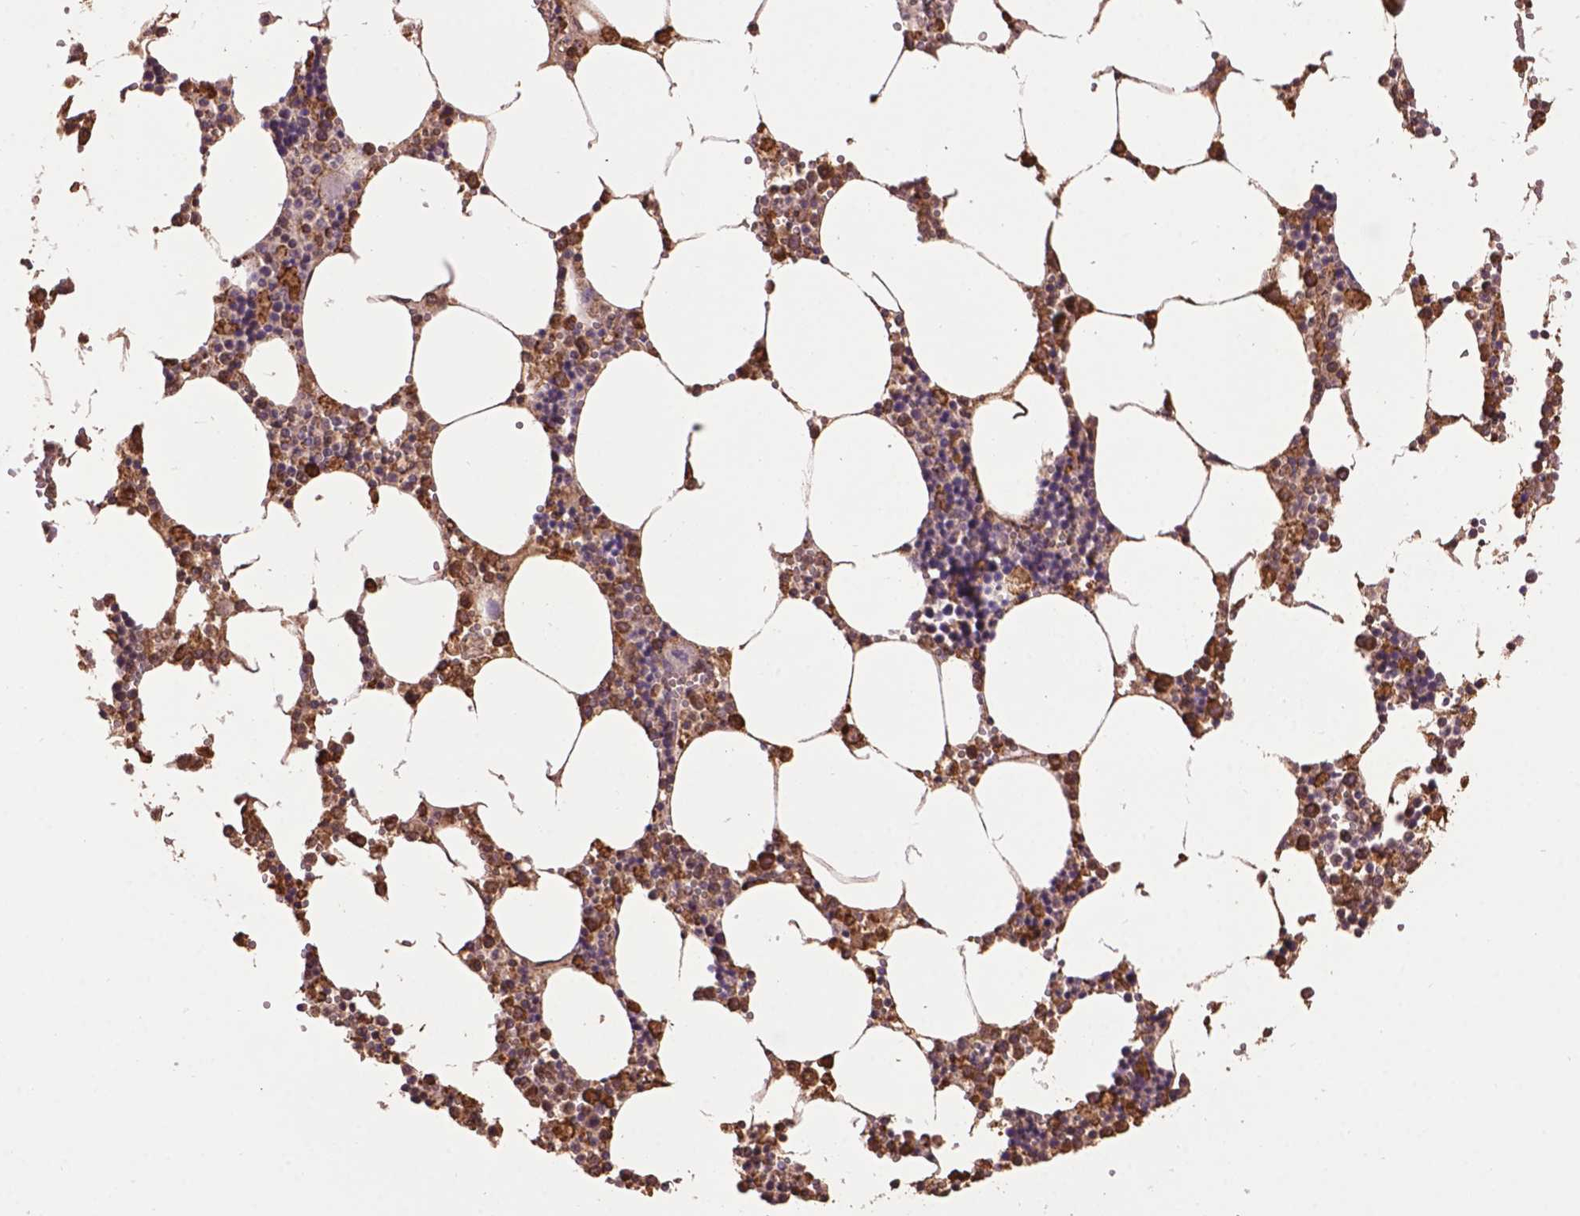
{"staining": {"intensity": "moderate", "quantity": ">75%", "location": "cytoplasmic/membranous"}, "tissue": "bone marrow", "cell_type": "Hematopoietic cells", "image_type": "normal", "snomed": [{"axis": "morphology", "description": "Normal tissue, NOS"}, {"axis": "topography", "description": "Bone marrow"}], "caption": "This histopathology image reveals immunohistochemistry staining of unremarkable human bone marrow, with medium moderate cytoplasmic/membranous staining in about >75% of hematopoietic cells.", "gene": "PPP2R5E", "patient": {"sex": "male", "age": 54}}